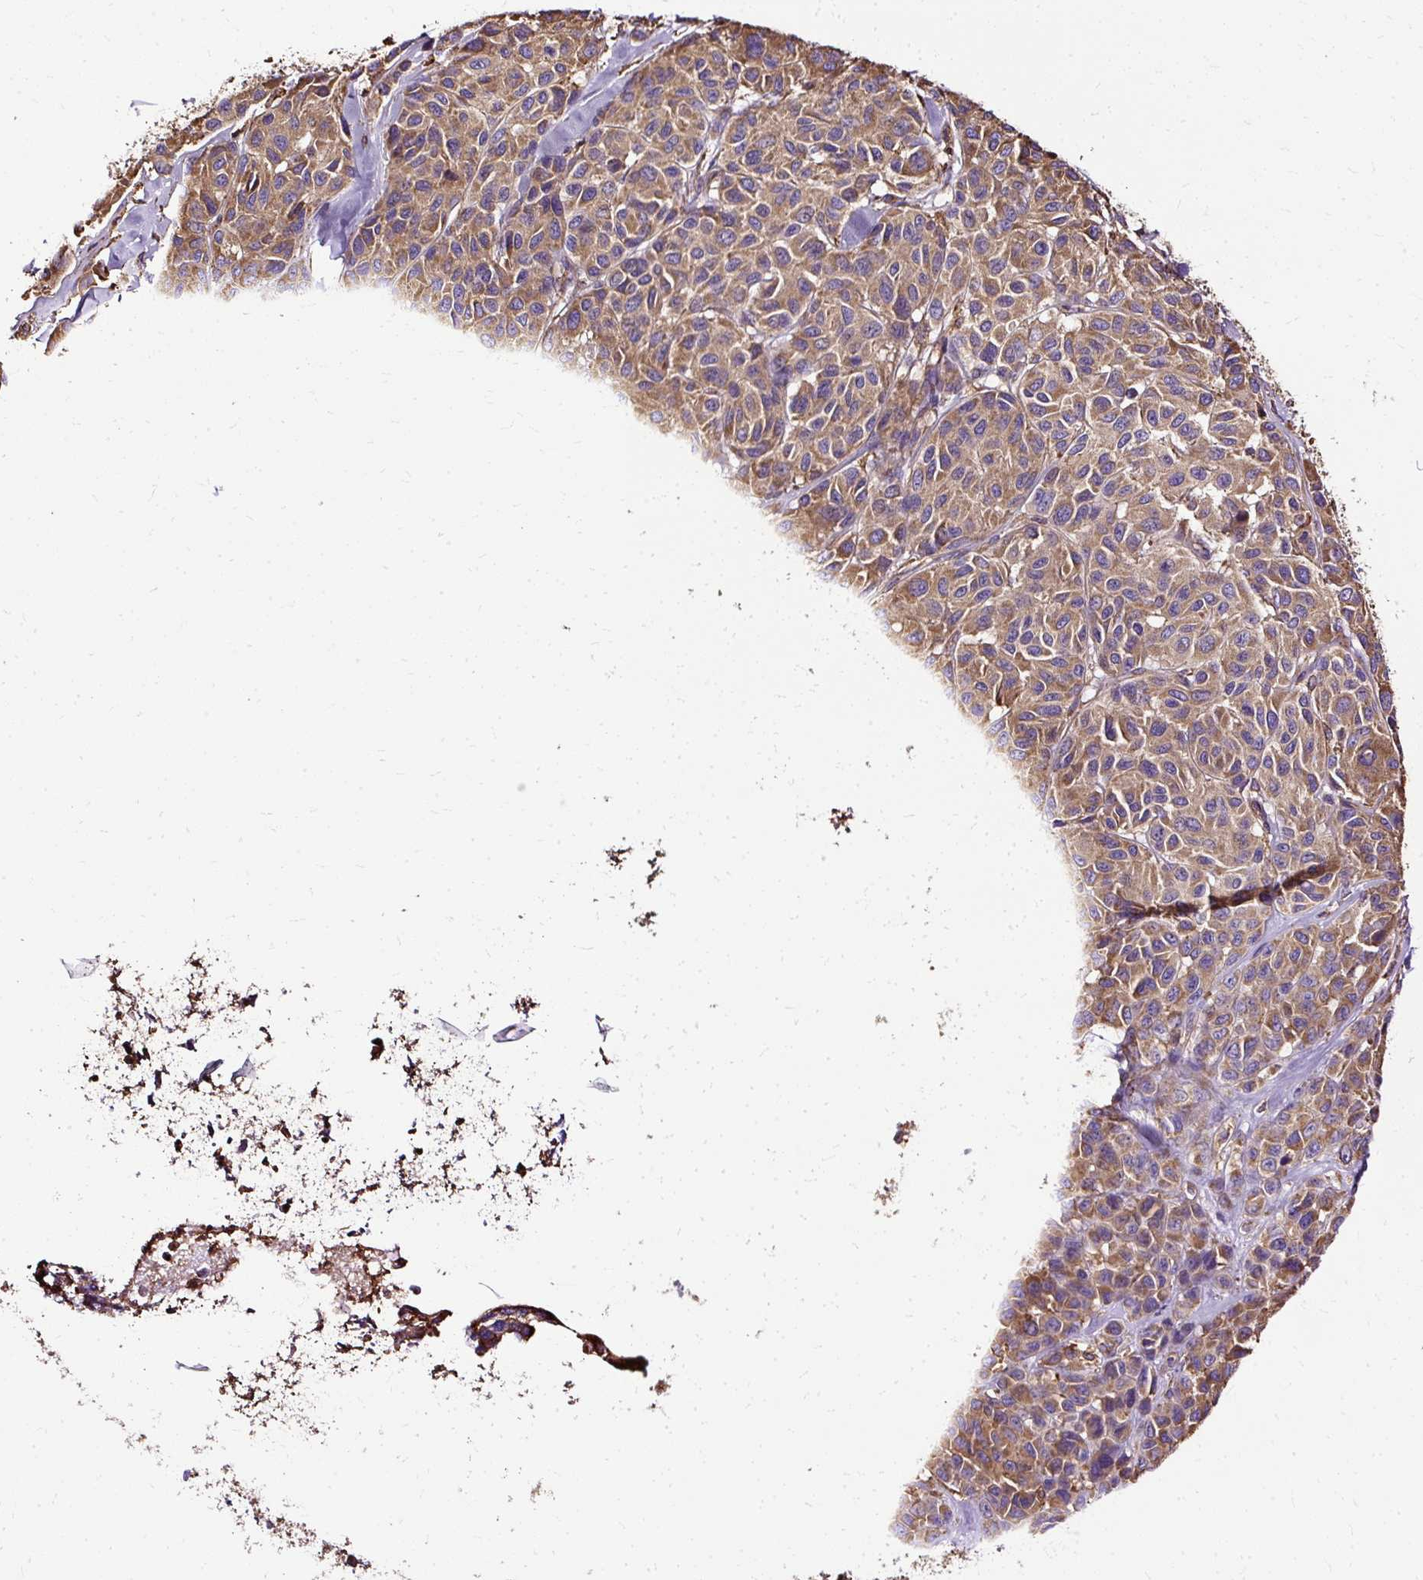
{"staining": {"intensity": "moderate", "quantity": ">75%", "location": "cytoplasmic/membranous"}, "tissue": "melanoma", "cell_type": "Tumor cells", "image_type": "cancer", "snomed": [{"axis": "morphology", "description": "Malignant melanoma, NOS"}, {"axis": "topography", "description": "Skin"}], "caption": "IHC of human malignant melanoma displays medium levels of moderate cytoplasmic/membranous expression in about >75% of tumor cells.", "gene": "KLHL11", "patient": {"sex": "female", "age": 66}}